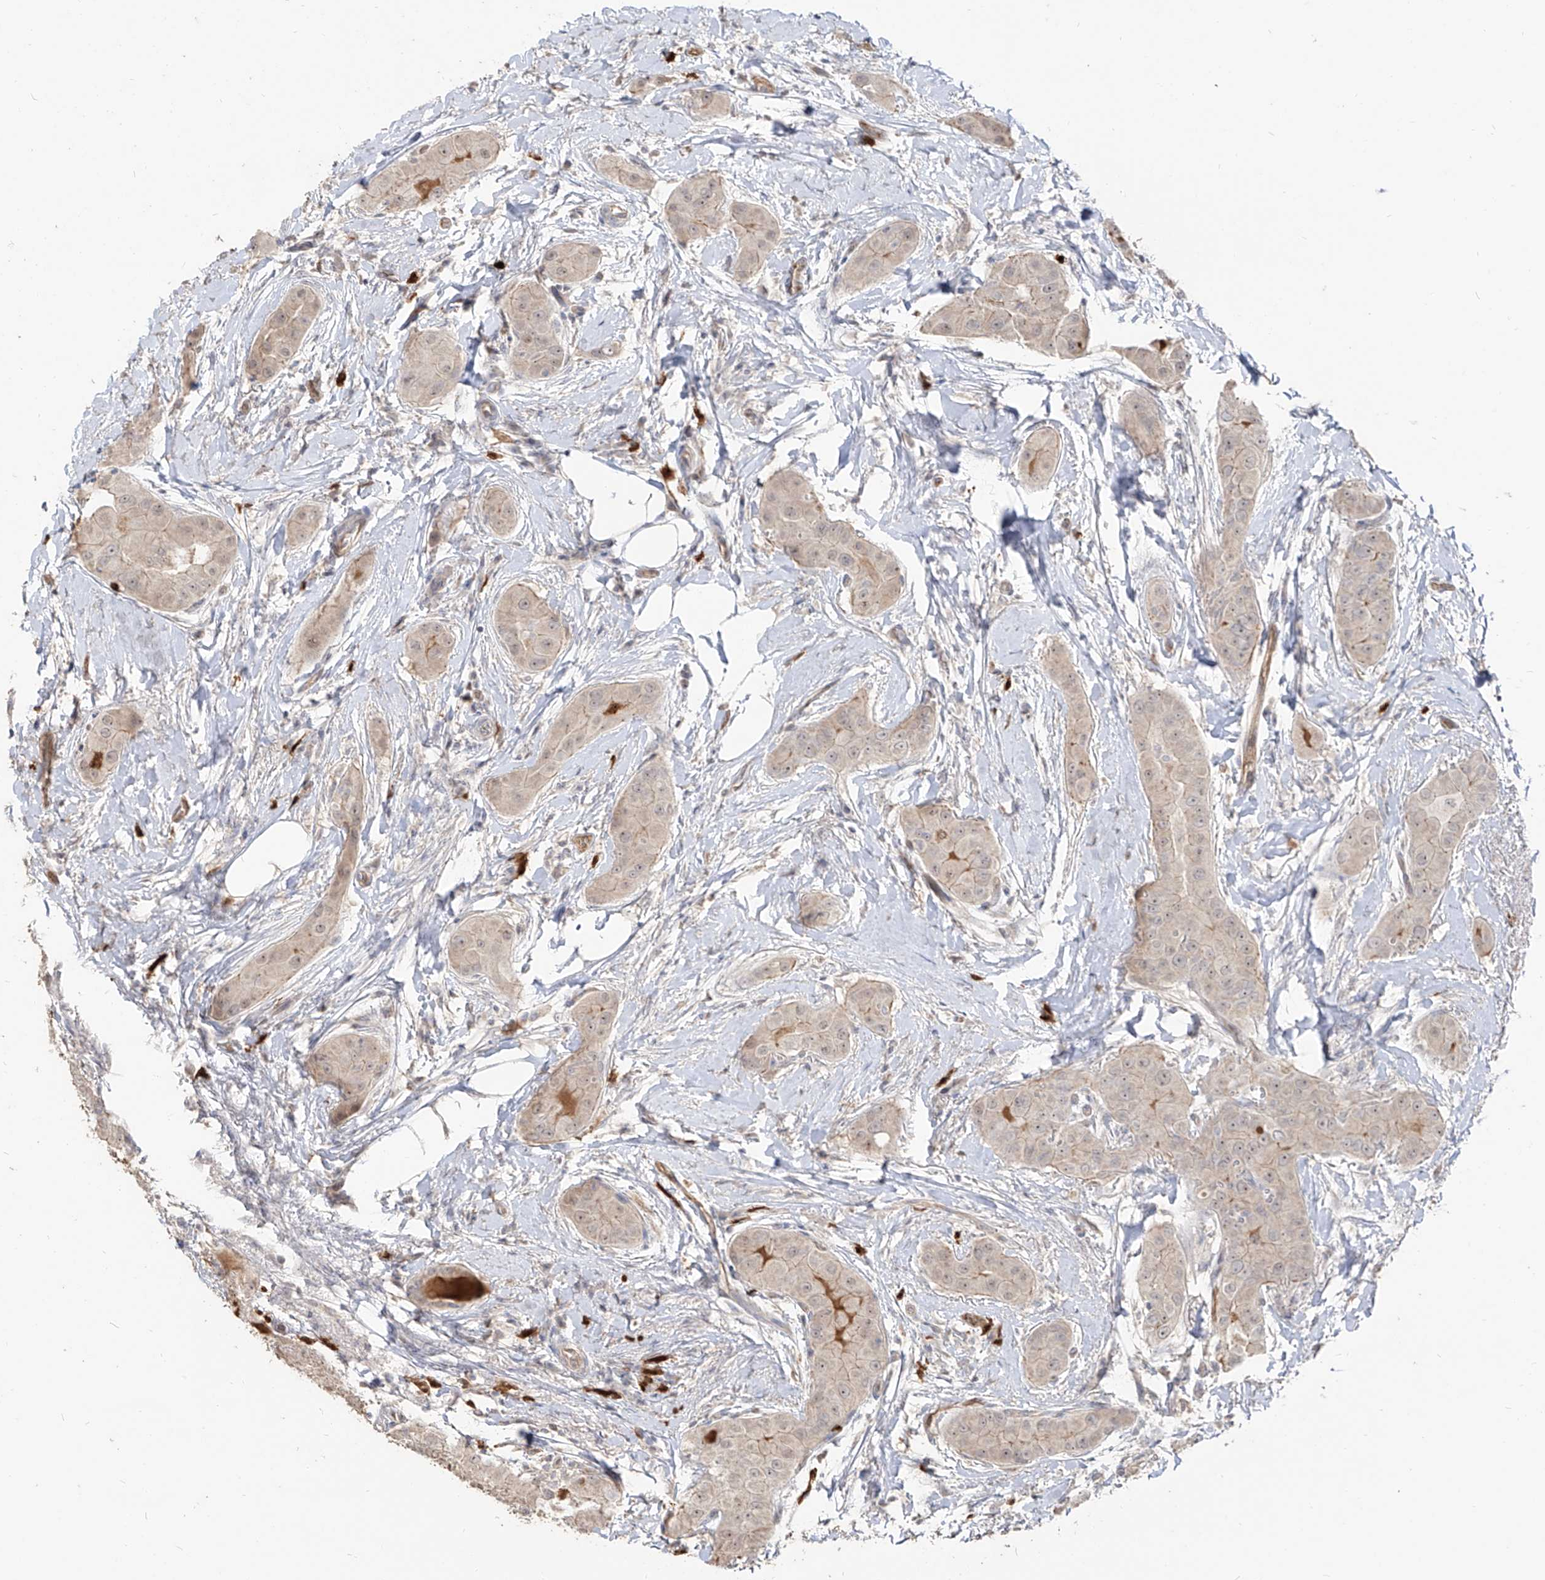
{"staining": {"intensity": "weak", "quantity": "25%-75%", "location": "cytoplasmic/membranous"}, "tissue": "thyroid cancer", "cell_type": "Tumor cells", "image_type": "cancer", "snomed": [{"axis": "morphology", "description": "Papillary adenocarcinoma, NOS"}, {"axis": "topography", "description": "Thyroid gland"}], "caption": "Immunohistochemical staining of human thyroid cancer displays low levels of weak cytoplasmic/membranous protein positivity in about 25%-75% of tumor cells.", "gene": "ZNF227", "patient": {"sex": "male", "age": 33}}